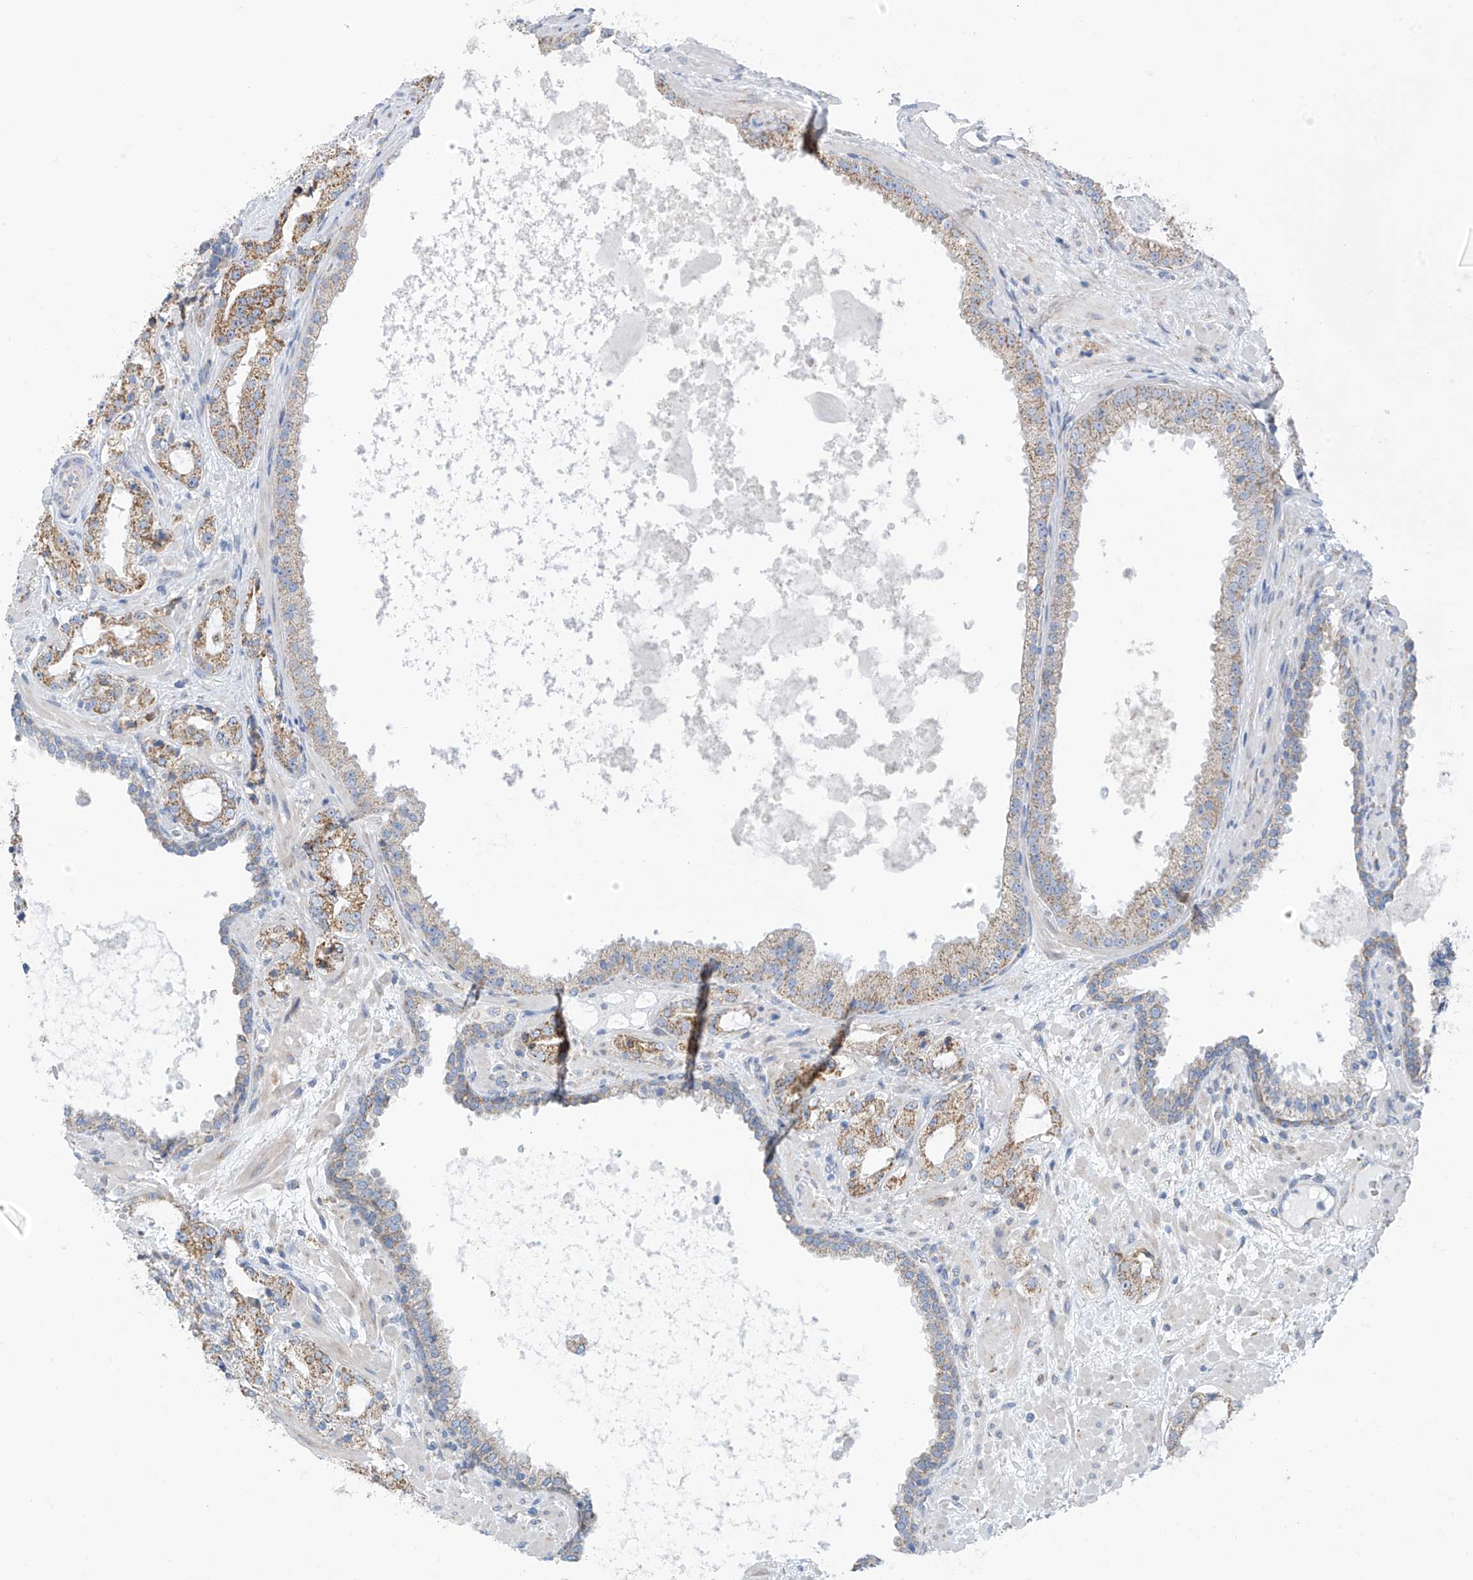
{"staining": {"intensity": "moderate", "quantity": ">75%", "location": "cytoplasmic/membranous"}, "tissue": "prostate cancer", "cell_type": "Tumor cells", "image_type": "cancer", "snomed": [{"axis": "morphology", "description": "Adenocarcinoma, High grade"}, {"axis": "topography", "description": "Prostate"}], "caption": "Human prostate cancer (high-grade adenocarcinoma) stained with a protein marker displays moderate staining in tumor cells.", "gene": "EOMES", "patient": {"sex": "male", "age": 64}}